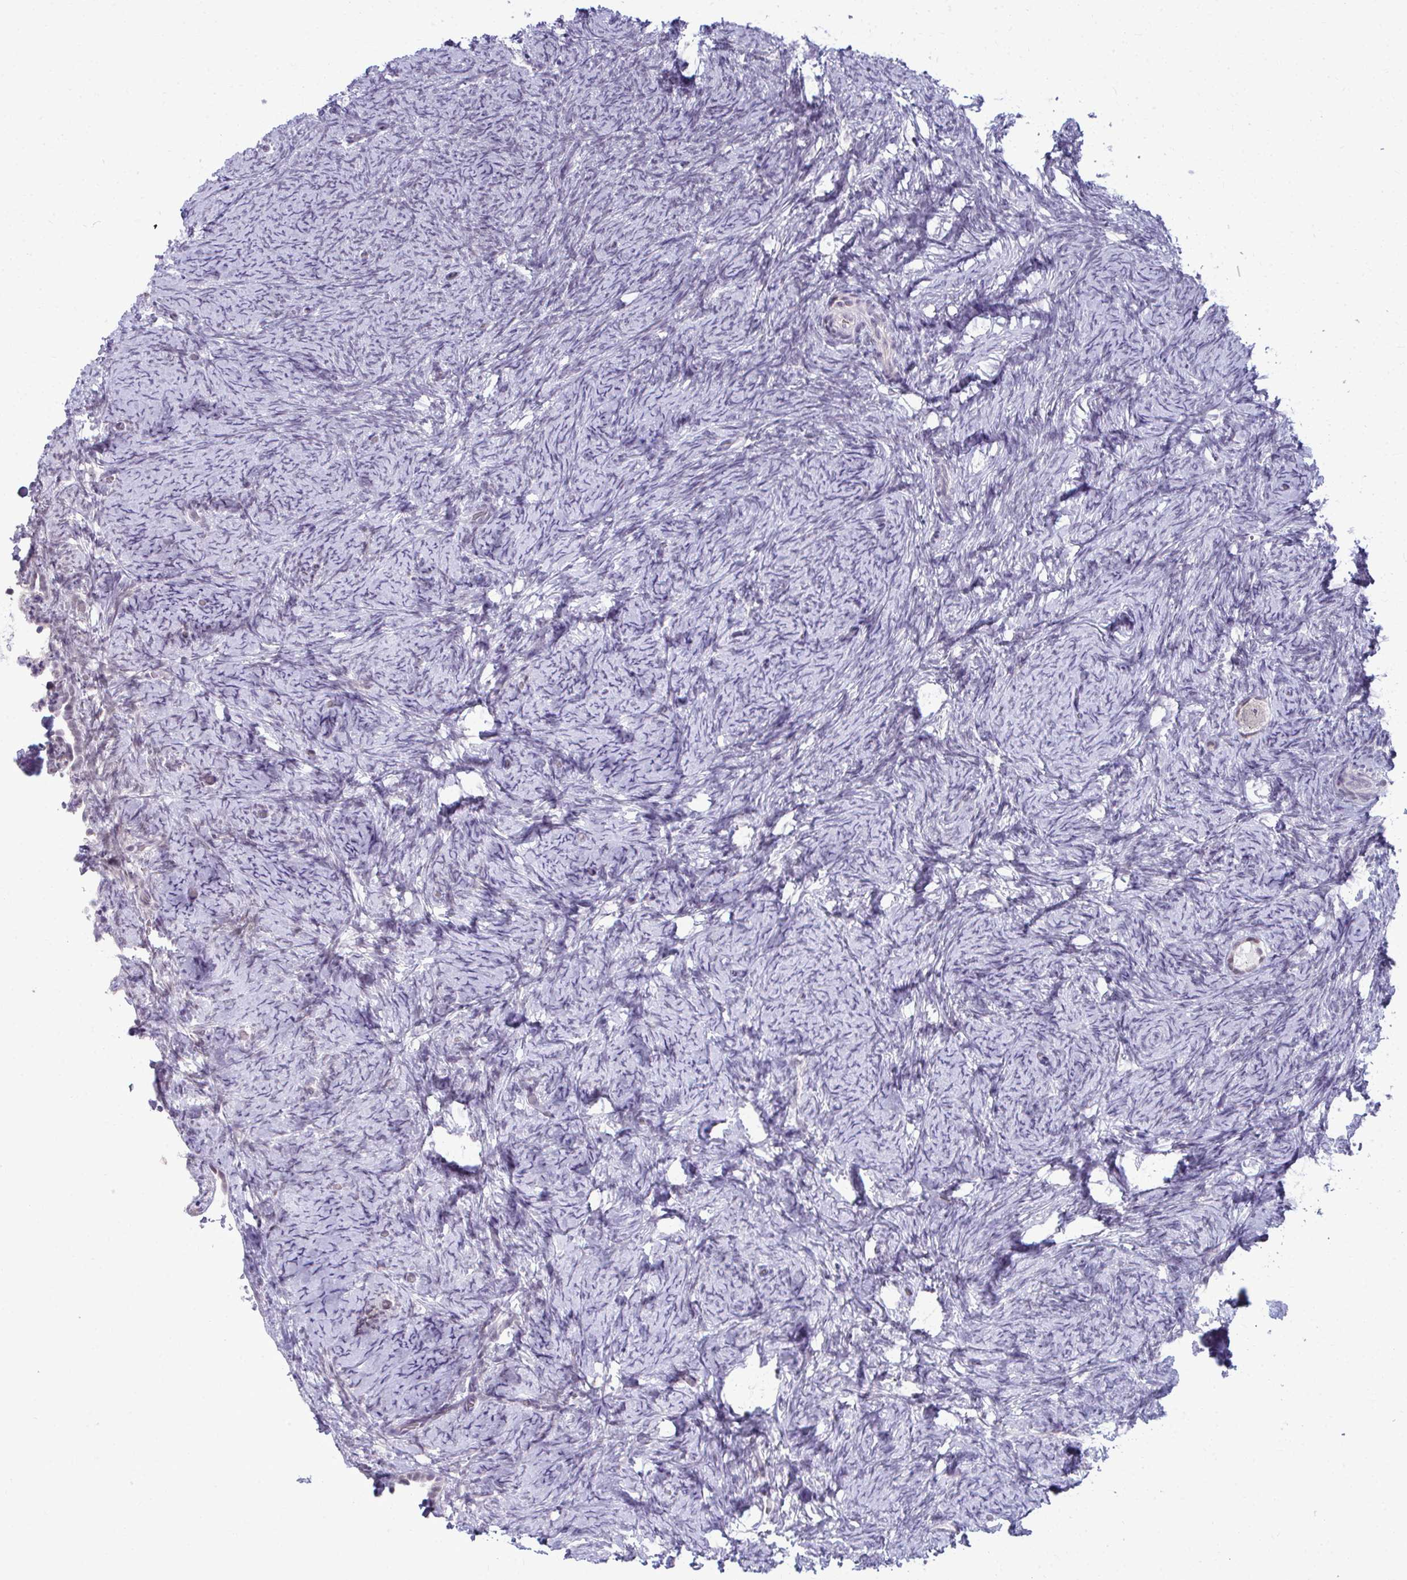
{"staining": {"intensity": "negative", "quantity": "none", "location": "none"}, "tissue": "ovary", "cell_type": "Follicle cells", "image_type": "normal", "snomed": [{"axis": "morphology", "description": "Normal tissue, NOS"}, {"axis": "topography", "description": "Ovary"}], "caption": "Image shows no protein expression in follicle cells of normal ovary.", "gene": "MAF1", "patient": {"sex": "female", "age": 34}}